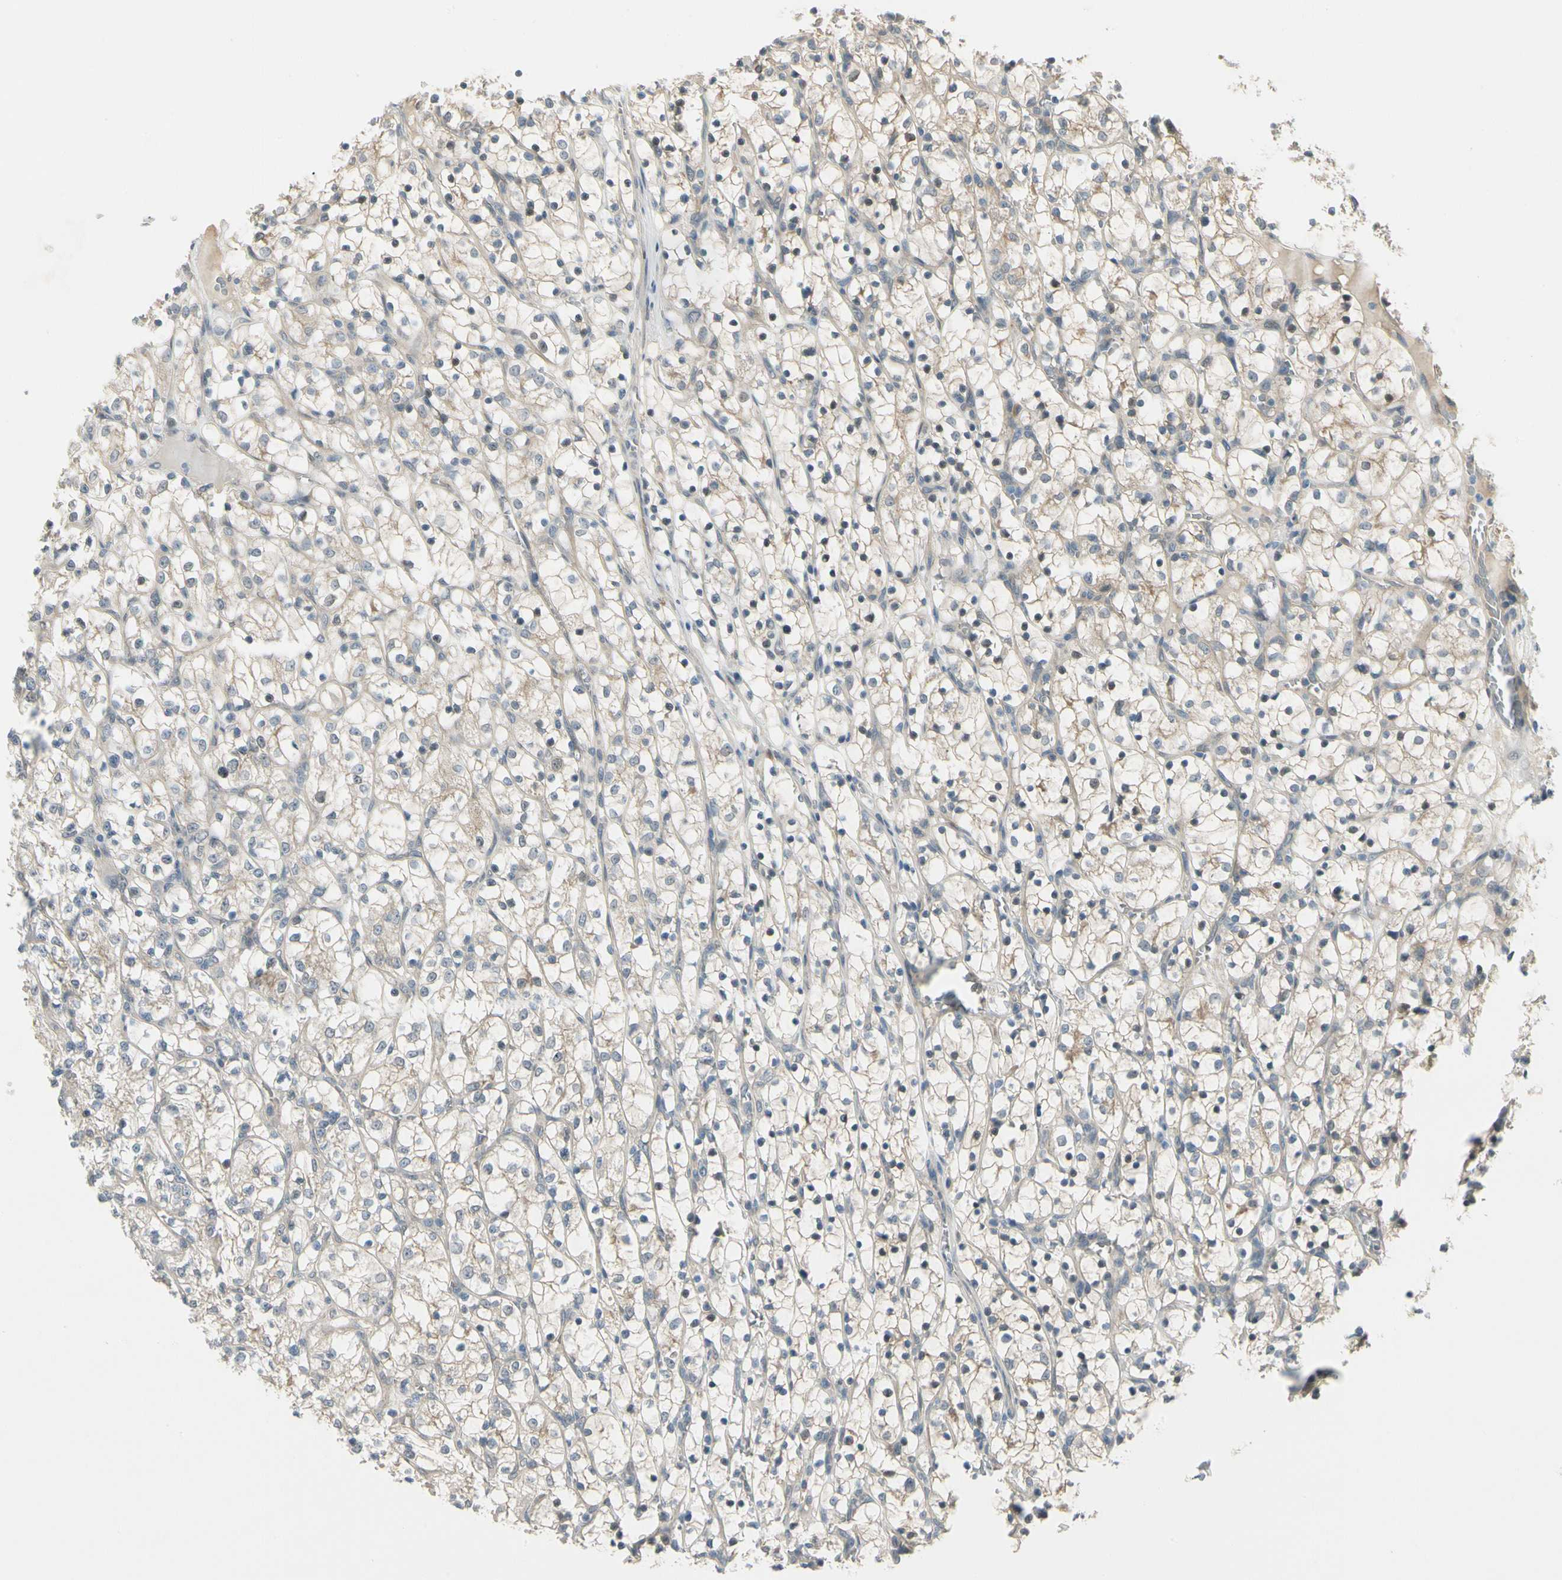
{"staining": {"intensity": "negative", "quantity": "none", "location": "none"}, "tissue": "renal cancer", "cell_type": "Tumor cells", "image_type": "cancer", "snomed": [{"axis": "morphology", "description": "Adenocarcinoma, NOS"}, {"axis": "topography", "description": "Kidney"}], "caption": "A histopathology image of renal cancer (adenocarcinoma) stained for a protein exhibits no brown staining in tumor cells. (Immunohistochemistry, brightfield microscopy, high magnification).", "gene": "EPHB3", "patient": {"sex": "female", "age": 69}}